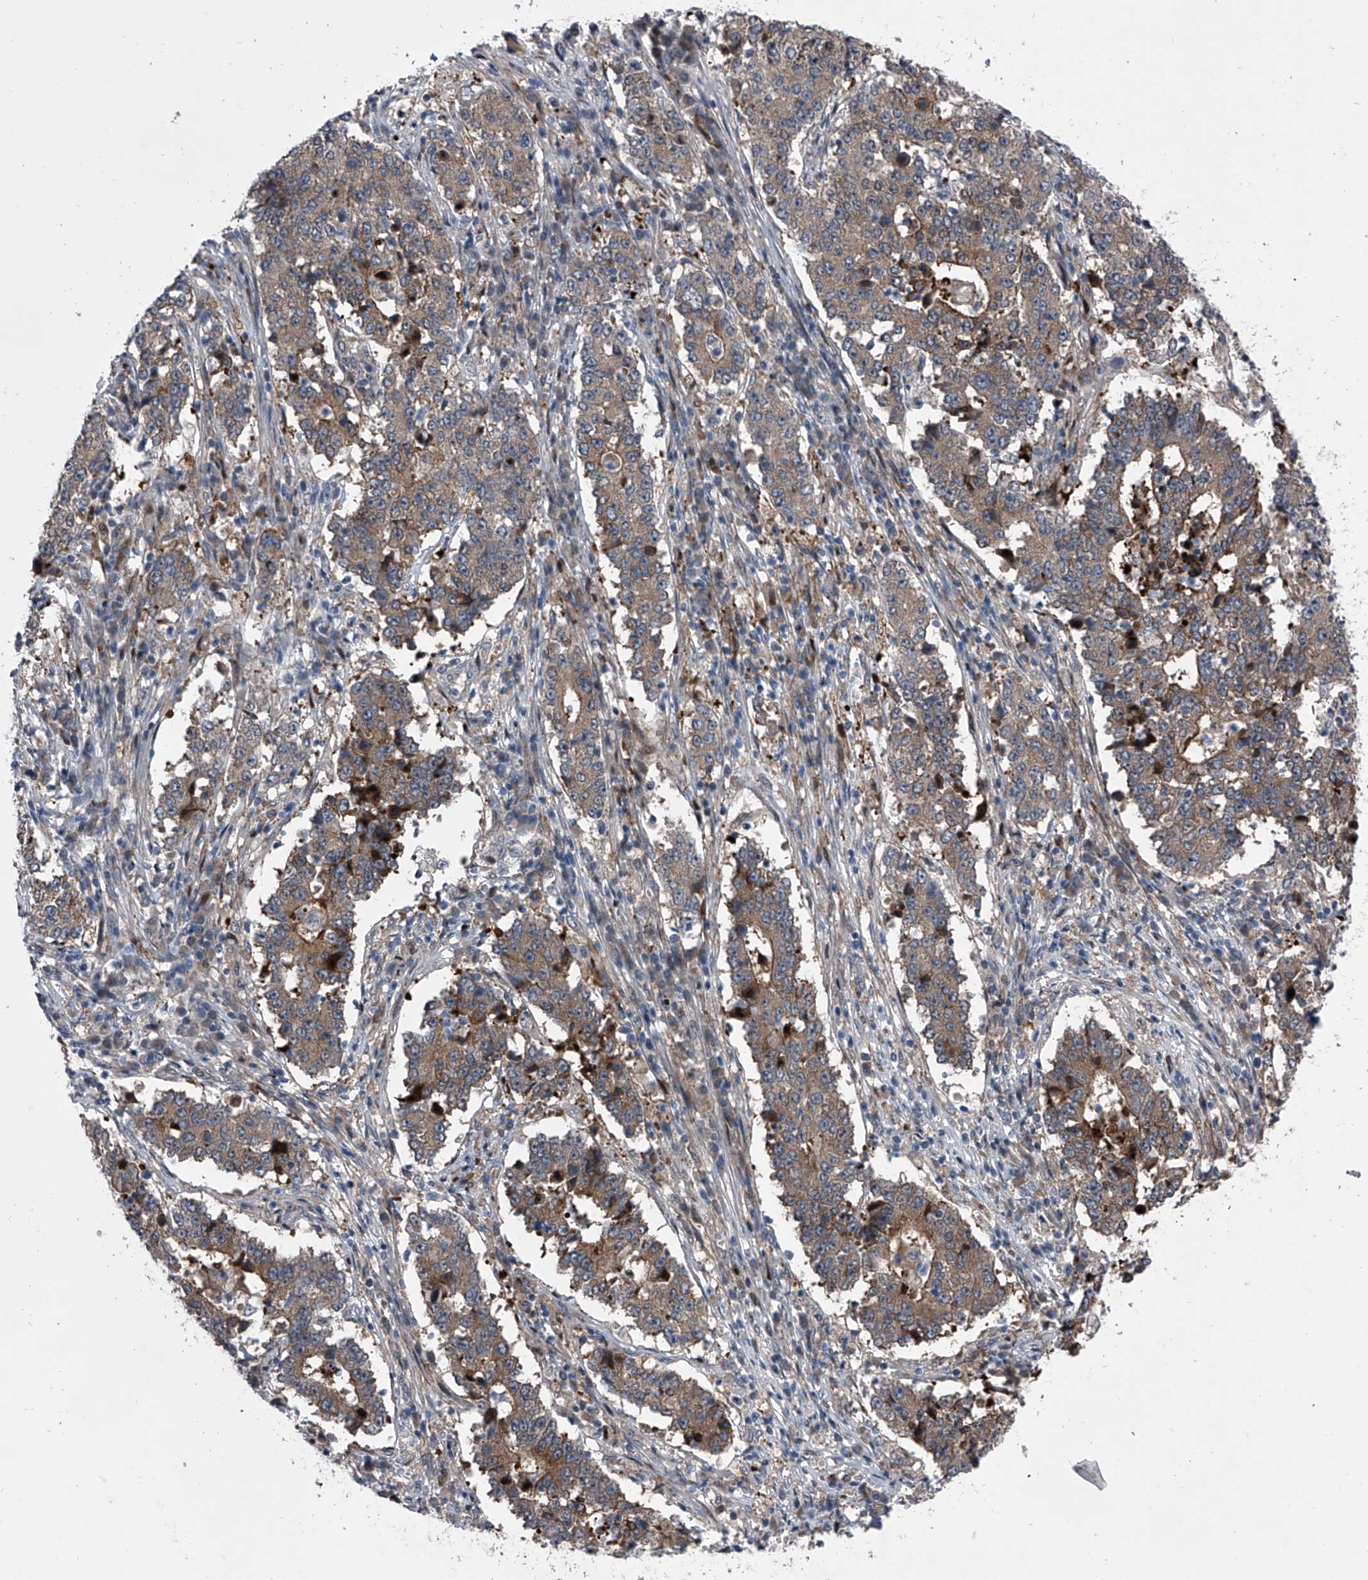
{"staining": {"intensity": "moderate", "quantity": "25%-75%", "location": "cytoplasmic/membranous"}, "tissue": "stomach cancer", "cell_type": "Tumor cells", "image_type": "cancer", "snomed": [{"axis": "morphology", "description": "Adenocarcinoma, NOS"}, {"axis": "topography", "description": "Stomach"}], "caption": "Tumor cells display medium levels of moderate cytoplasmic/membranous staining in about 25%-75% of cells in human stomach adenocarcinoma.", "gene": "ELK4", "patient": {"sex": "male", "age": 59}}